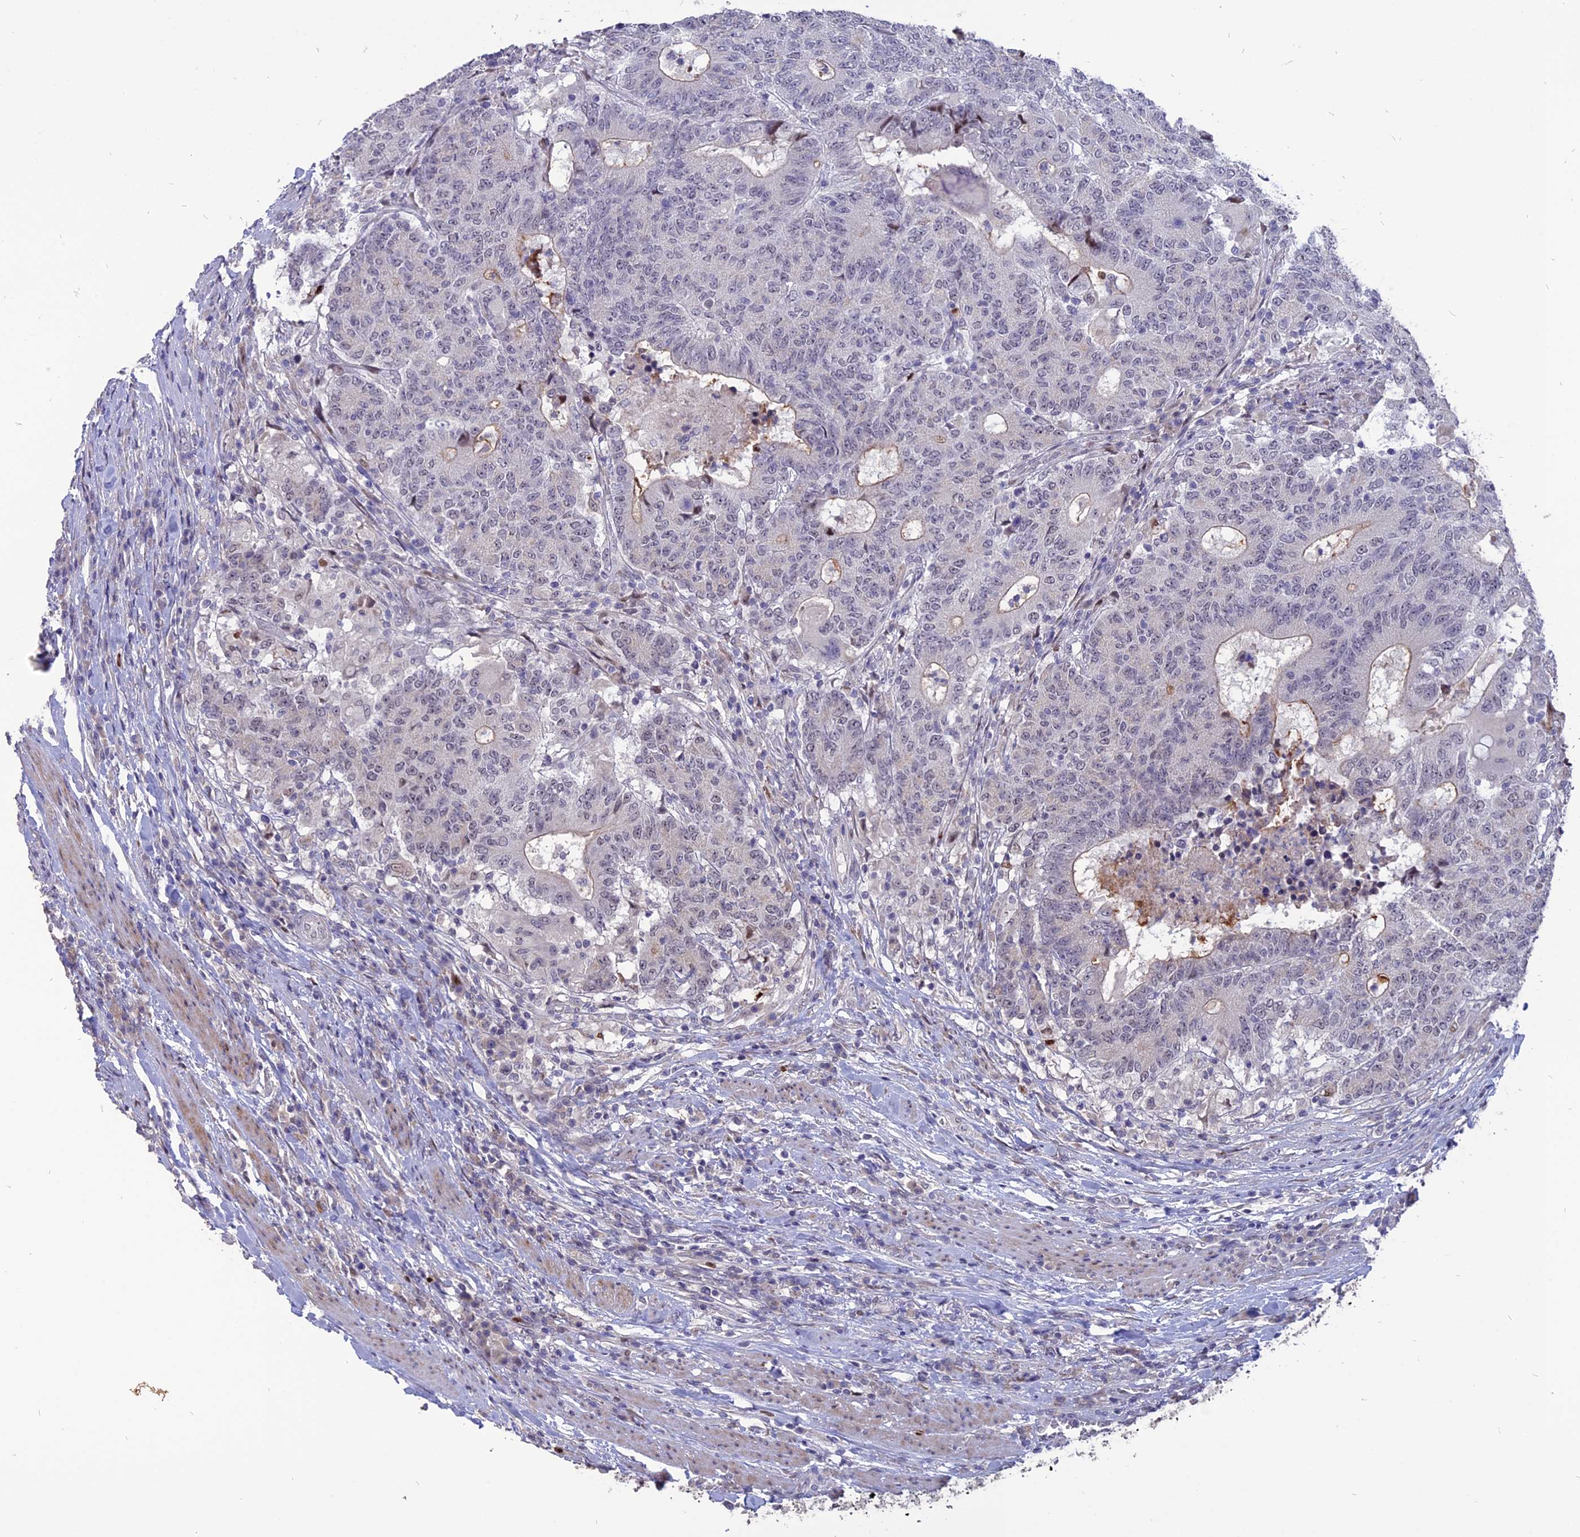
{"staining": {"intensity": "weak", "quantity": "<25%", "location": "nuclear"}, "tissue": "colorectal cancer", "cell_type": "Tumor cells", "image_type": "cancer", "snomed": [{"axis": "morphology", "description": "Adenocarcinoma, NOS"}, {"axis": "topography", "description": "Colon"}], "caption": "This is an immunohistochemistry photomicrograph of colorectal adenocarcinoma. There is no positivity in tumor cells.", "gene": "TMEM263", "patient": {"sex": "female", "age": 75}}